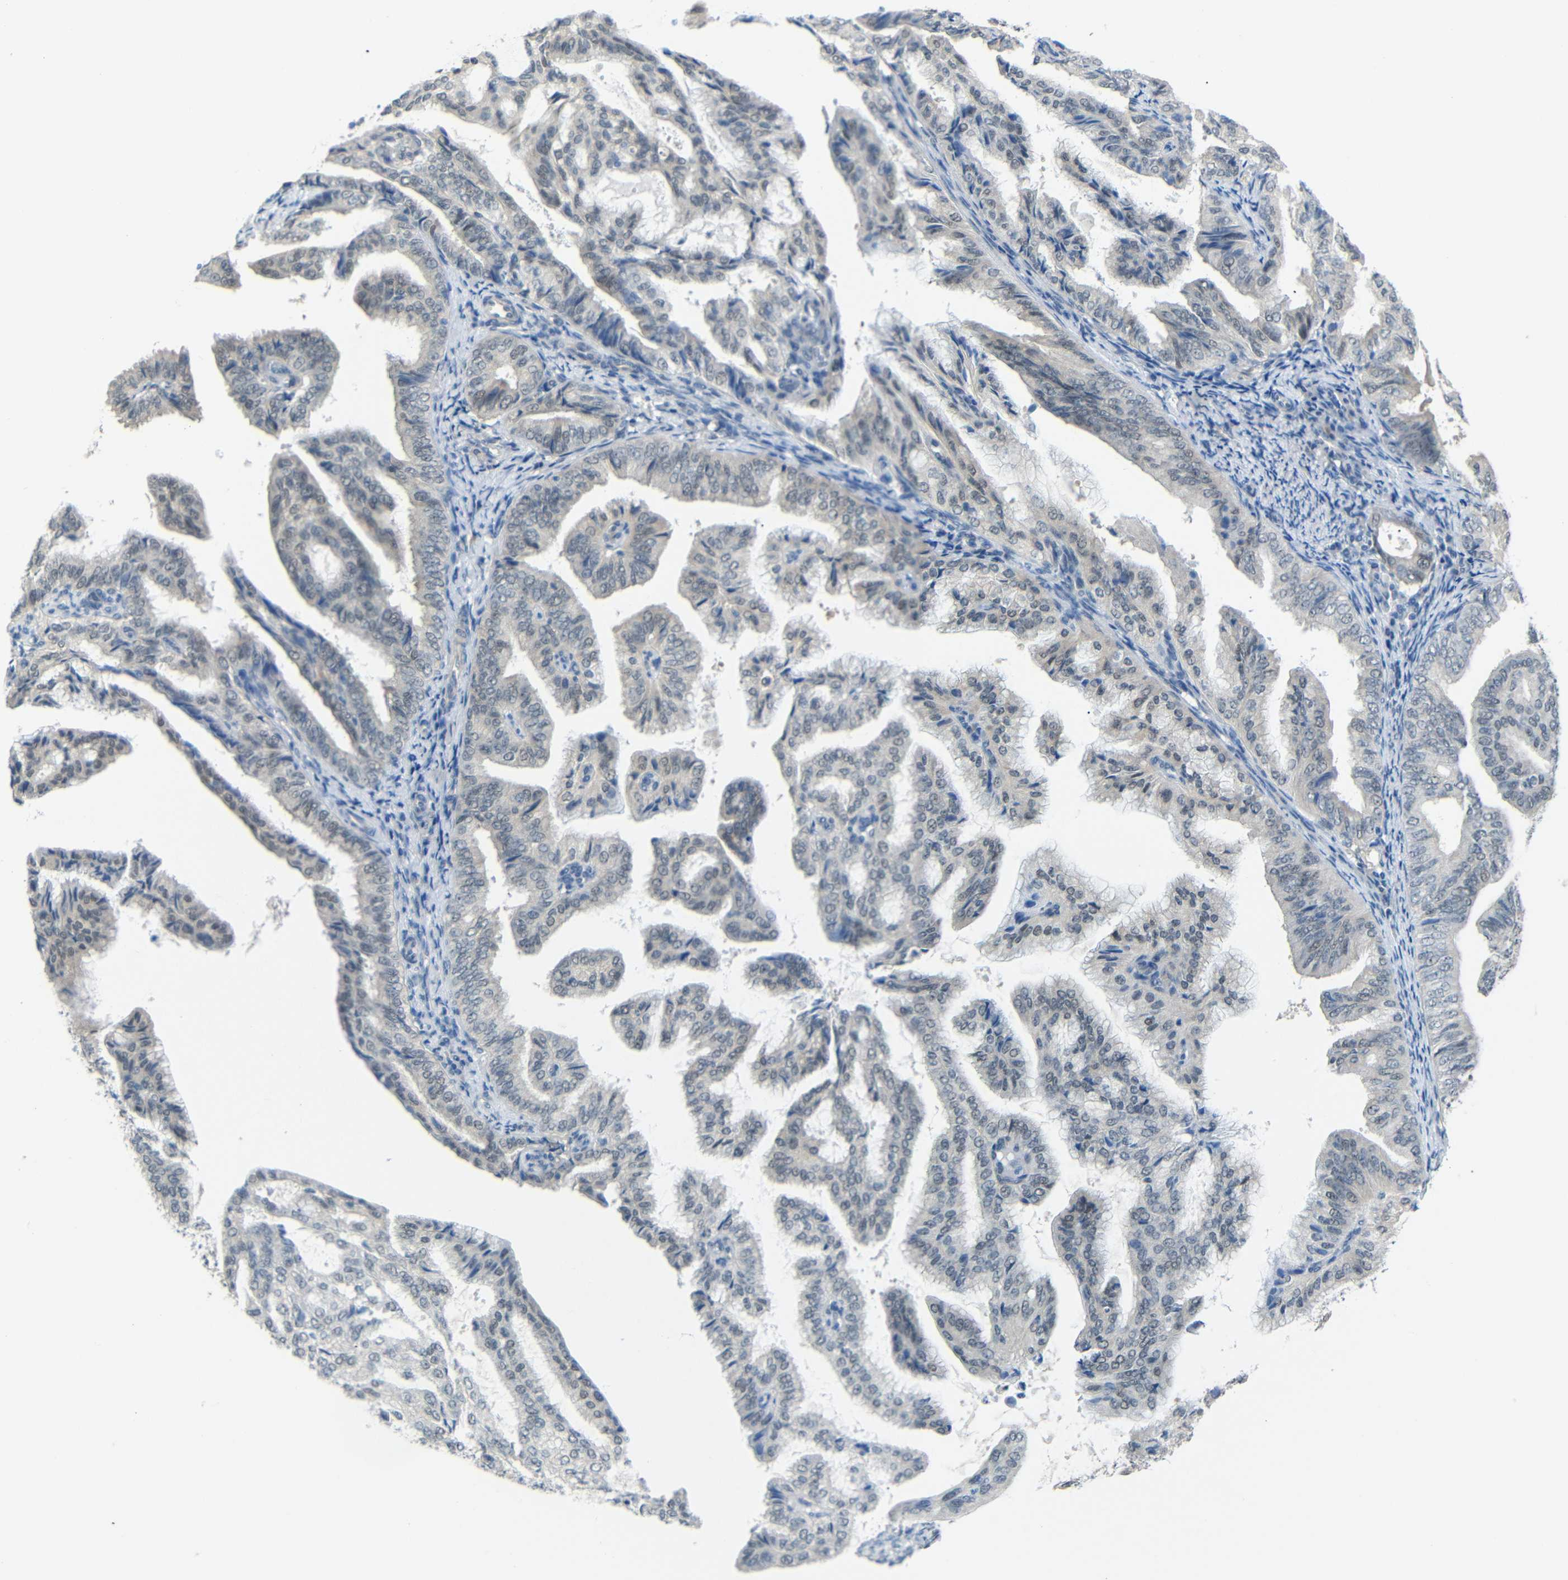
{"staining": {"intensity": "negative", "quantity": "none", "location": "none"}, "tissue": "endometrial cancer", "cell_type": "Tumor cells", "image_type": "cancer", "snomed": [{"axis": "morphology", "description": "Adenocarcinoma, NOS"}, {"axis": "topography", "description": "Endometrium"}], "caption": "Immunohistochemical staining of adenocarcinoma (endometrial) reveals no significant expression in tumor cells.", "gene": "GPR158", "patient": {"sex": "female", "age": 58}}